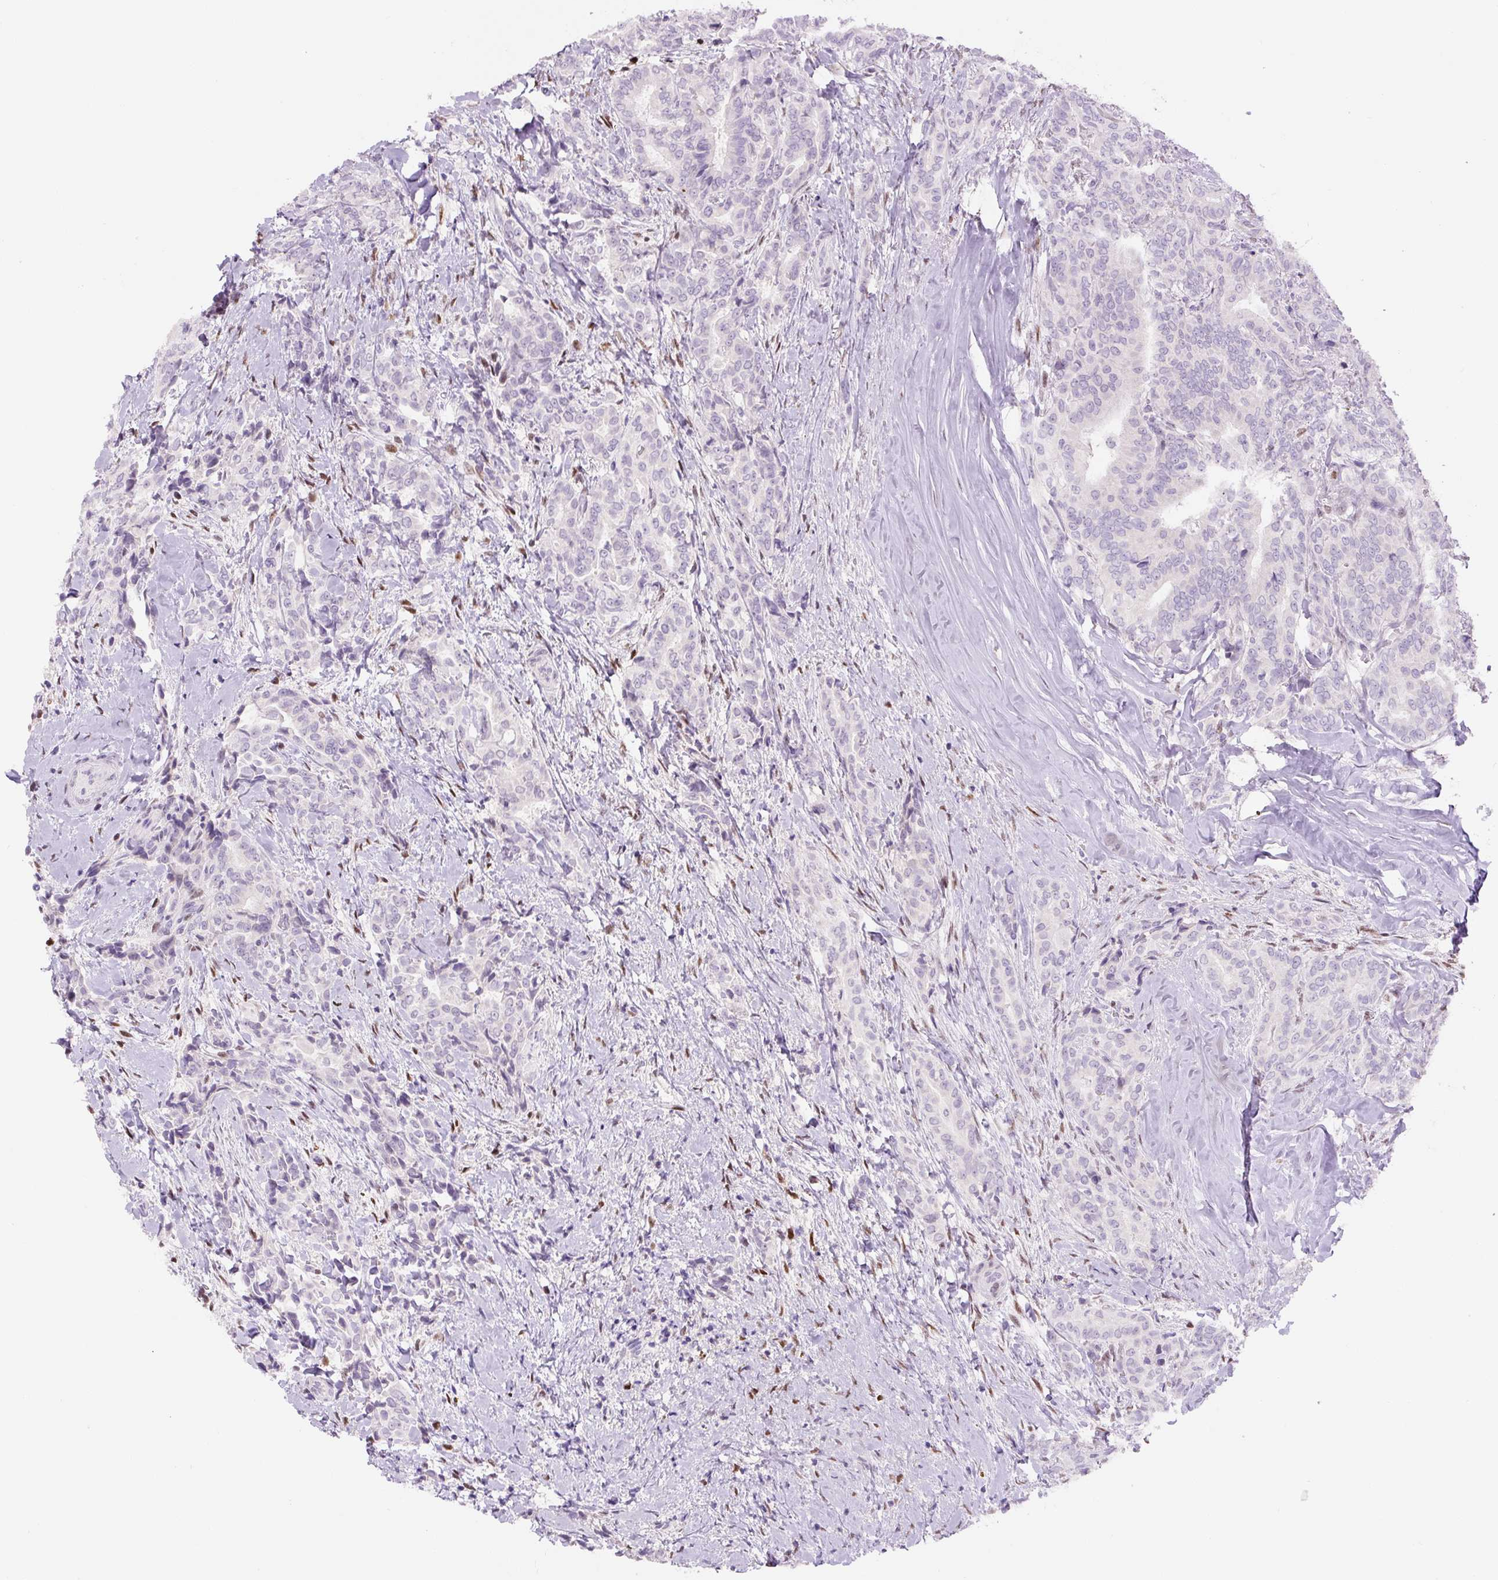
{"staining": {"intensity": "negative", "quantity": "none", "location": "none"}, "tissue": "thyroid cancer", "cell_type": "Tumor cells", "image_type": "cancer", "snomed": [{"axis": "morphology", "description": "Papillary adenocarcinoma, NOS"}, {"axis": "topography", "description": "Thyroid gland"}], "caption": "There is no significant expression in tumor cells of thyroid cancer (papillary adenocarcinoma). The staining is performed using DAB (3,3'-diaminobenzidine) brown chromogen with nuclei counter-stained in using hematoxylin.", "gene": "SIX1", "patient": {"sex": "male", "age": 61}}